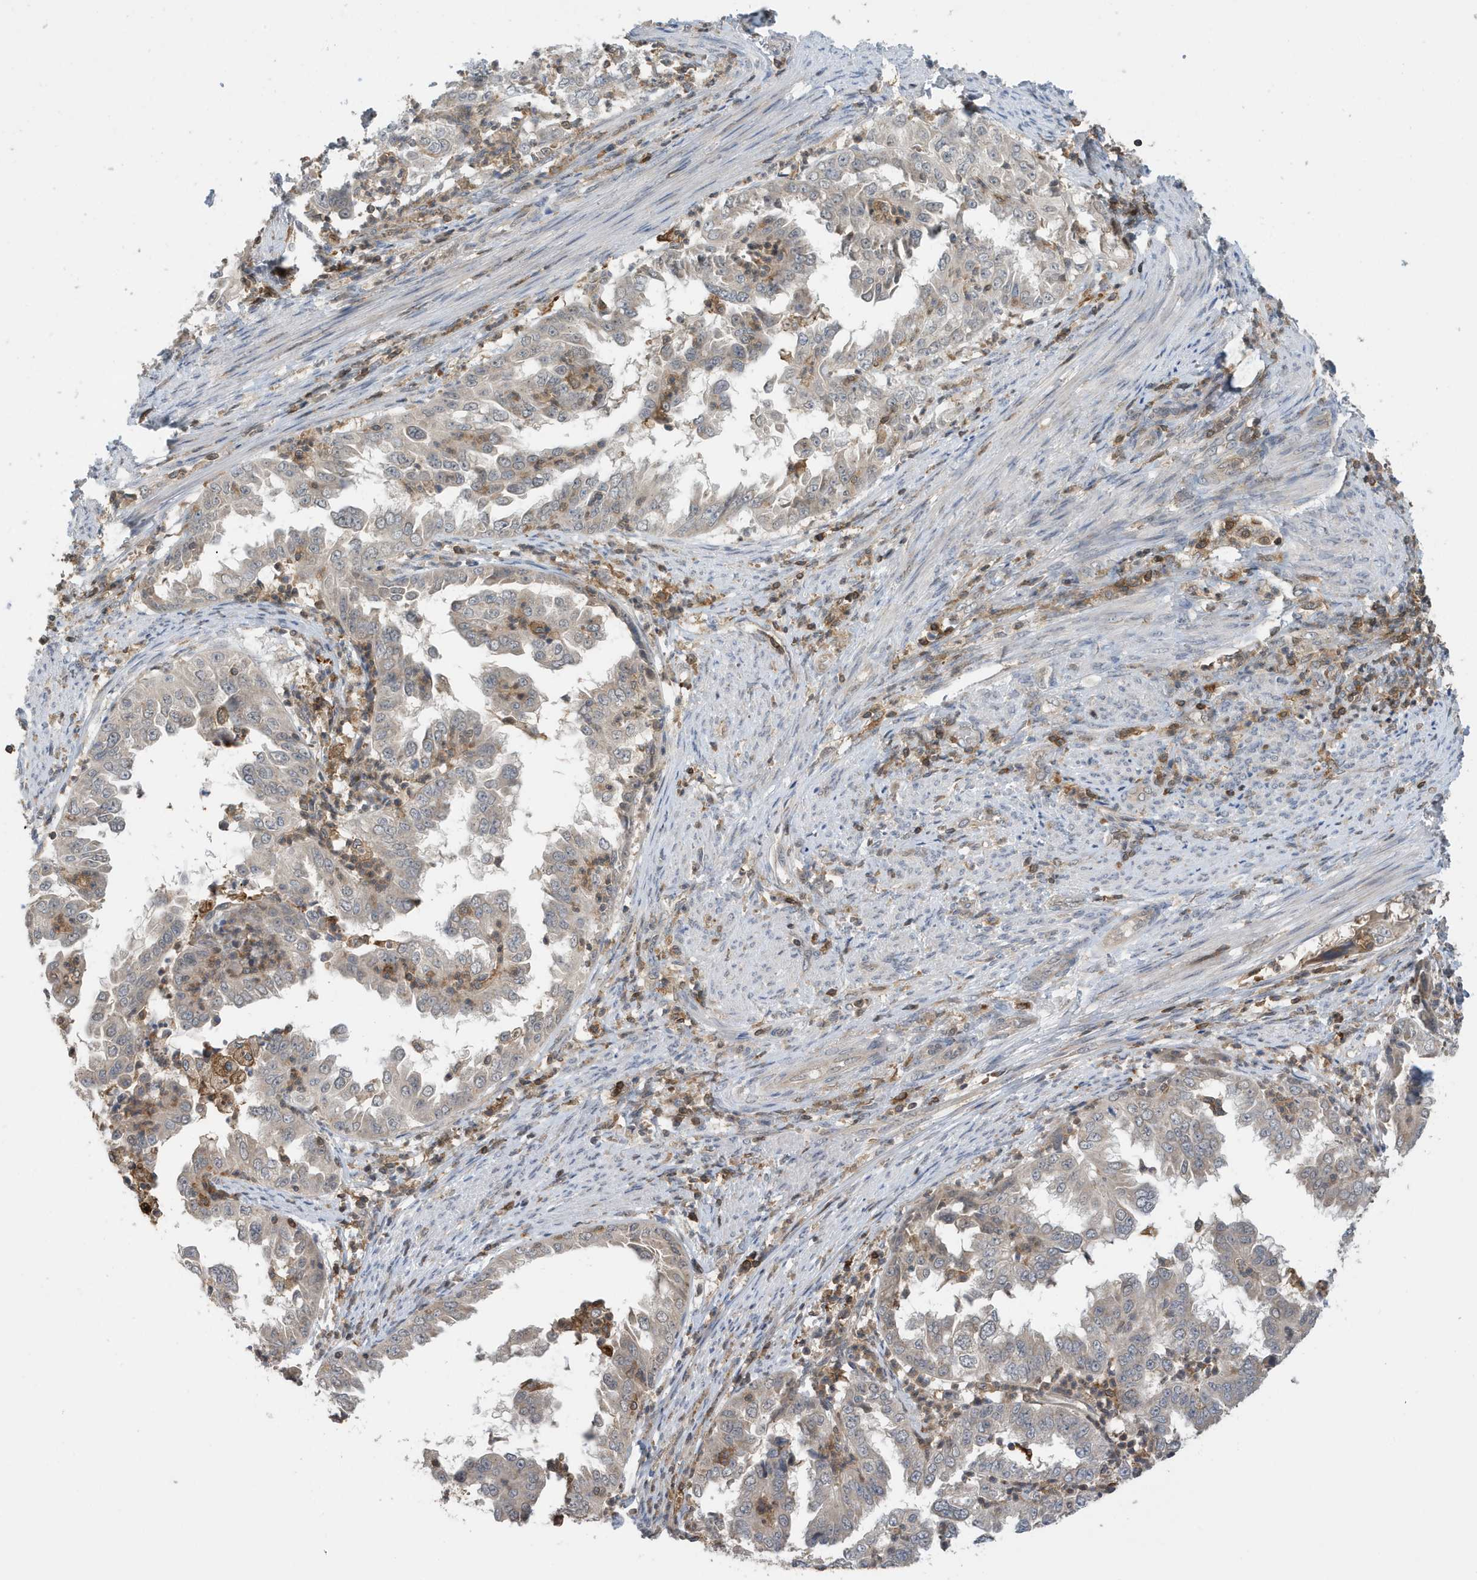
{"staining": {"intensity": "negative", "quantity": "none", "location": "none"}, "tissue": "endometrial cancer", "cell_type": "Tumor cells", "image_type": "cancer", "snomed": [{"axis": "morphology", "description": "Adenocarcinoma, NOS"}, {"axis": "topography", "description": "Endometrium"}], "caption": "Immunohistochemistry micrograph of endometrial cancer stained for a protein (brown), which reveals no expression in tumor cells.", "gene": "NSUN3", "patient": {"sex": "female", "age": 85}}